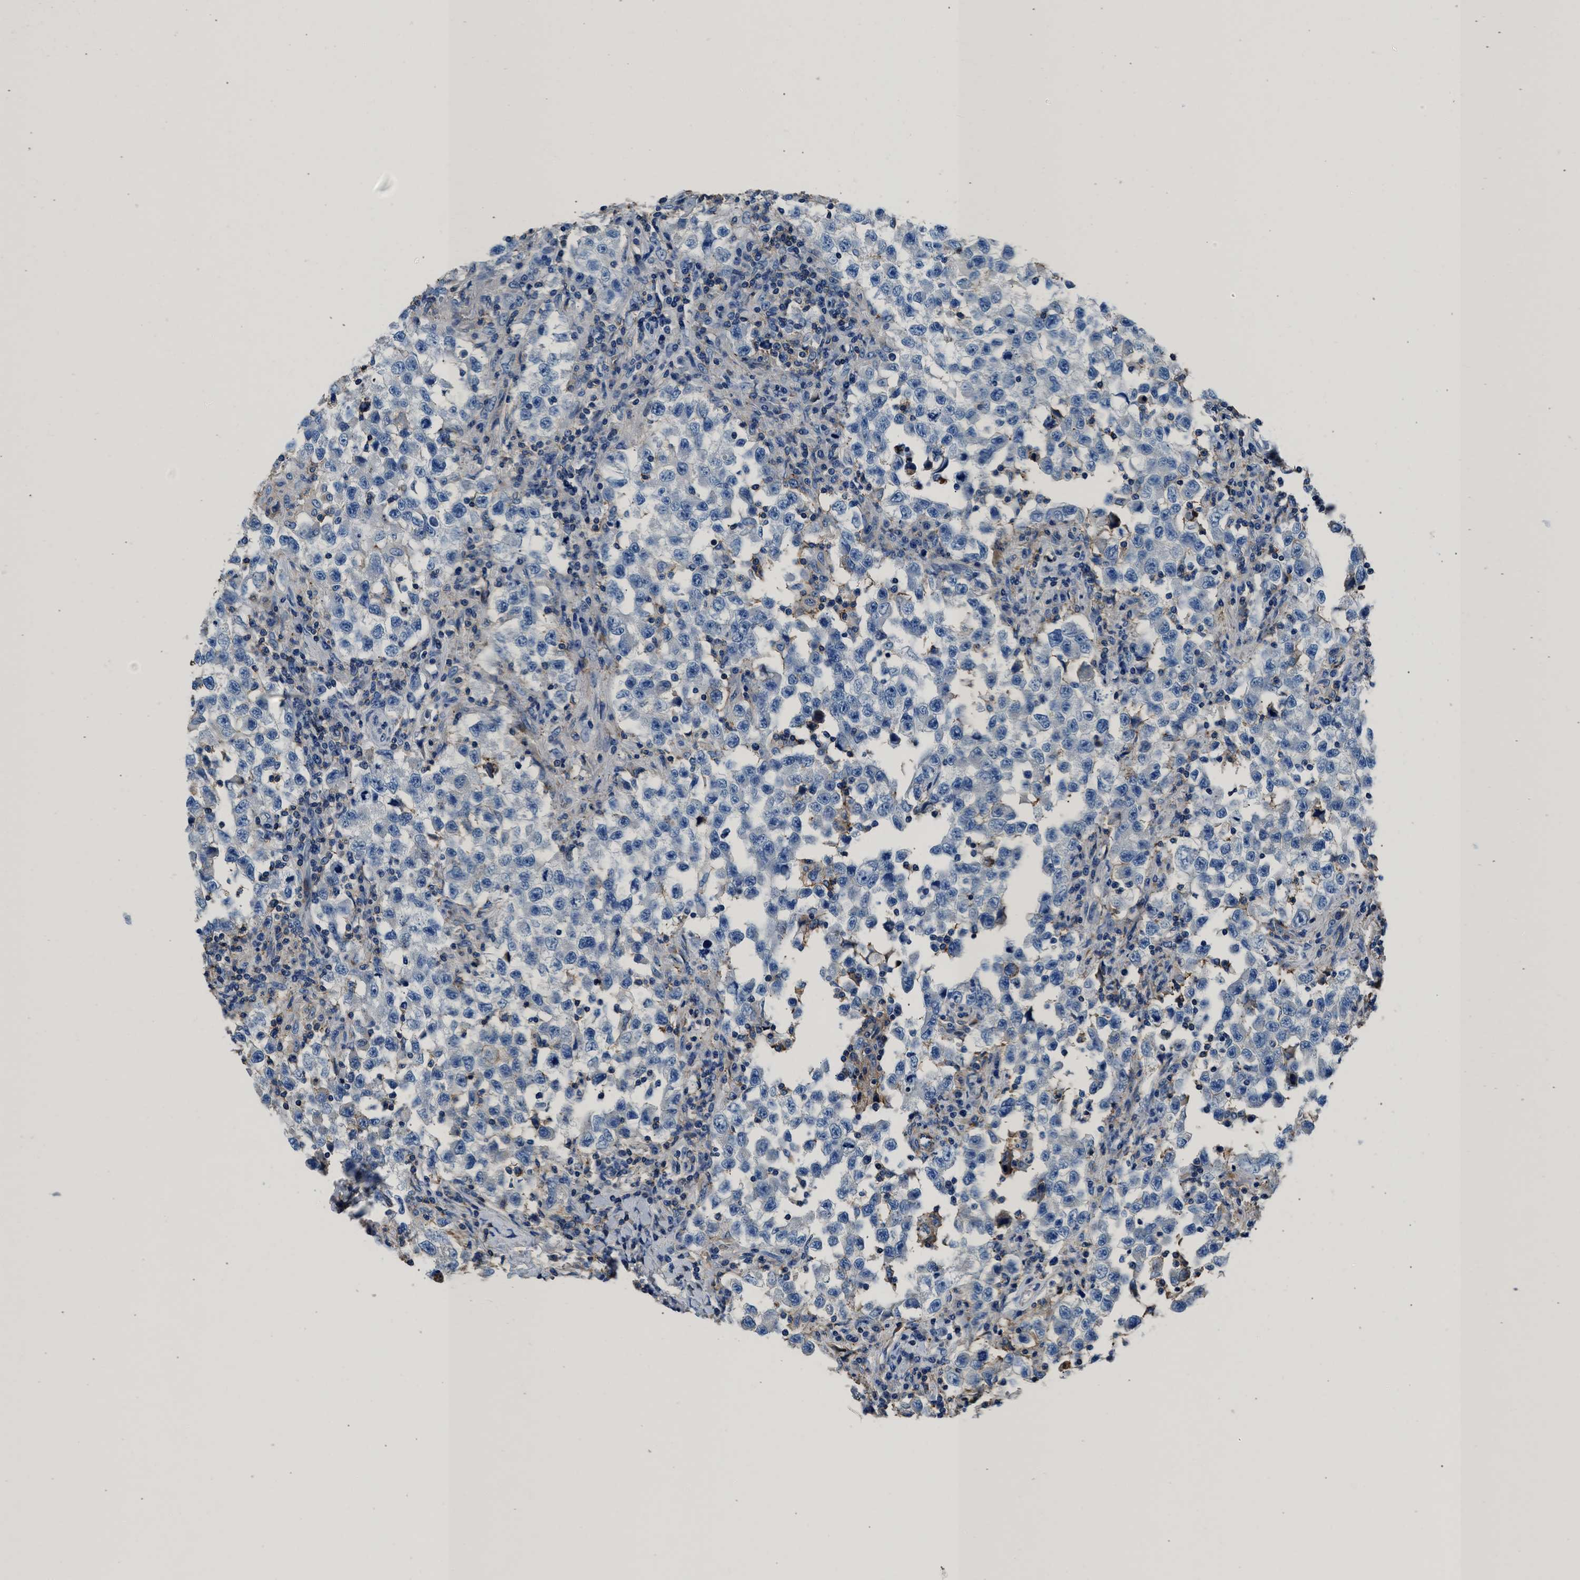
{"staining": {"intensity": "negative", "quantity": "none", "location": "none"}, "tissue": "testis cancer", "cell_type": "Tumor cells", "image_type": "cancer", "snomed": [{"axis": "morphology", "description": "Carcinoma, Embryonal, NOS"}, {"axis": "topography", "description": "Testis"}], "caption": "High magnification brightfield microscopy of testis cancer (embryonal carcinoma) stained with DAB (brown) and counterstained with hematoxylin (blue): tumor cells show no significant positivity. (Stains: DAB immunohistochemistry (IHC) with hematoxylin counter stain, Microscopy: brightfield microscopy at high magnification).", "gene": "KCNQ4", "patient": {"sex": "male", "age": 21}}